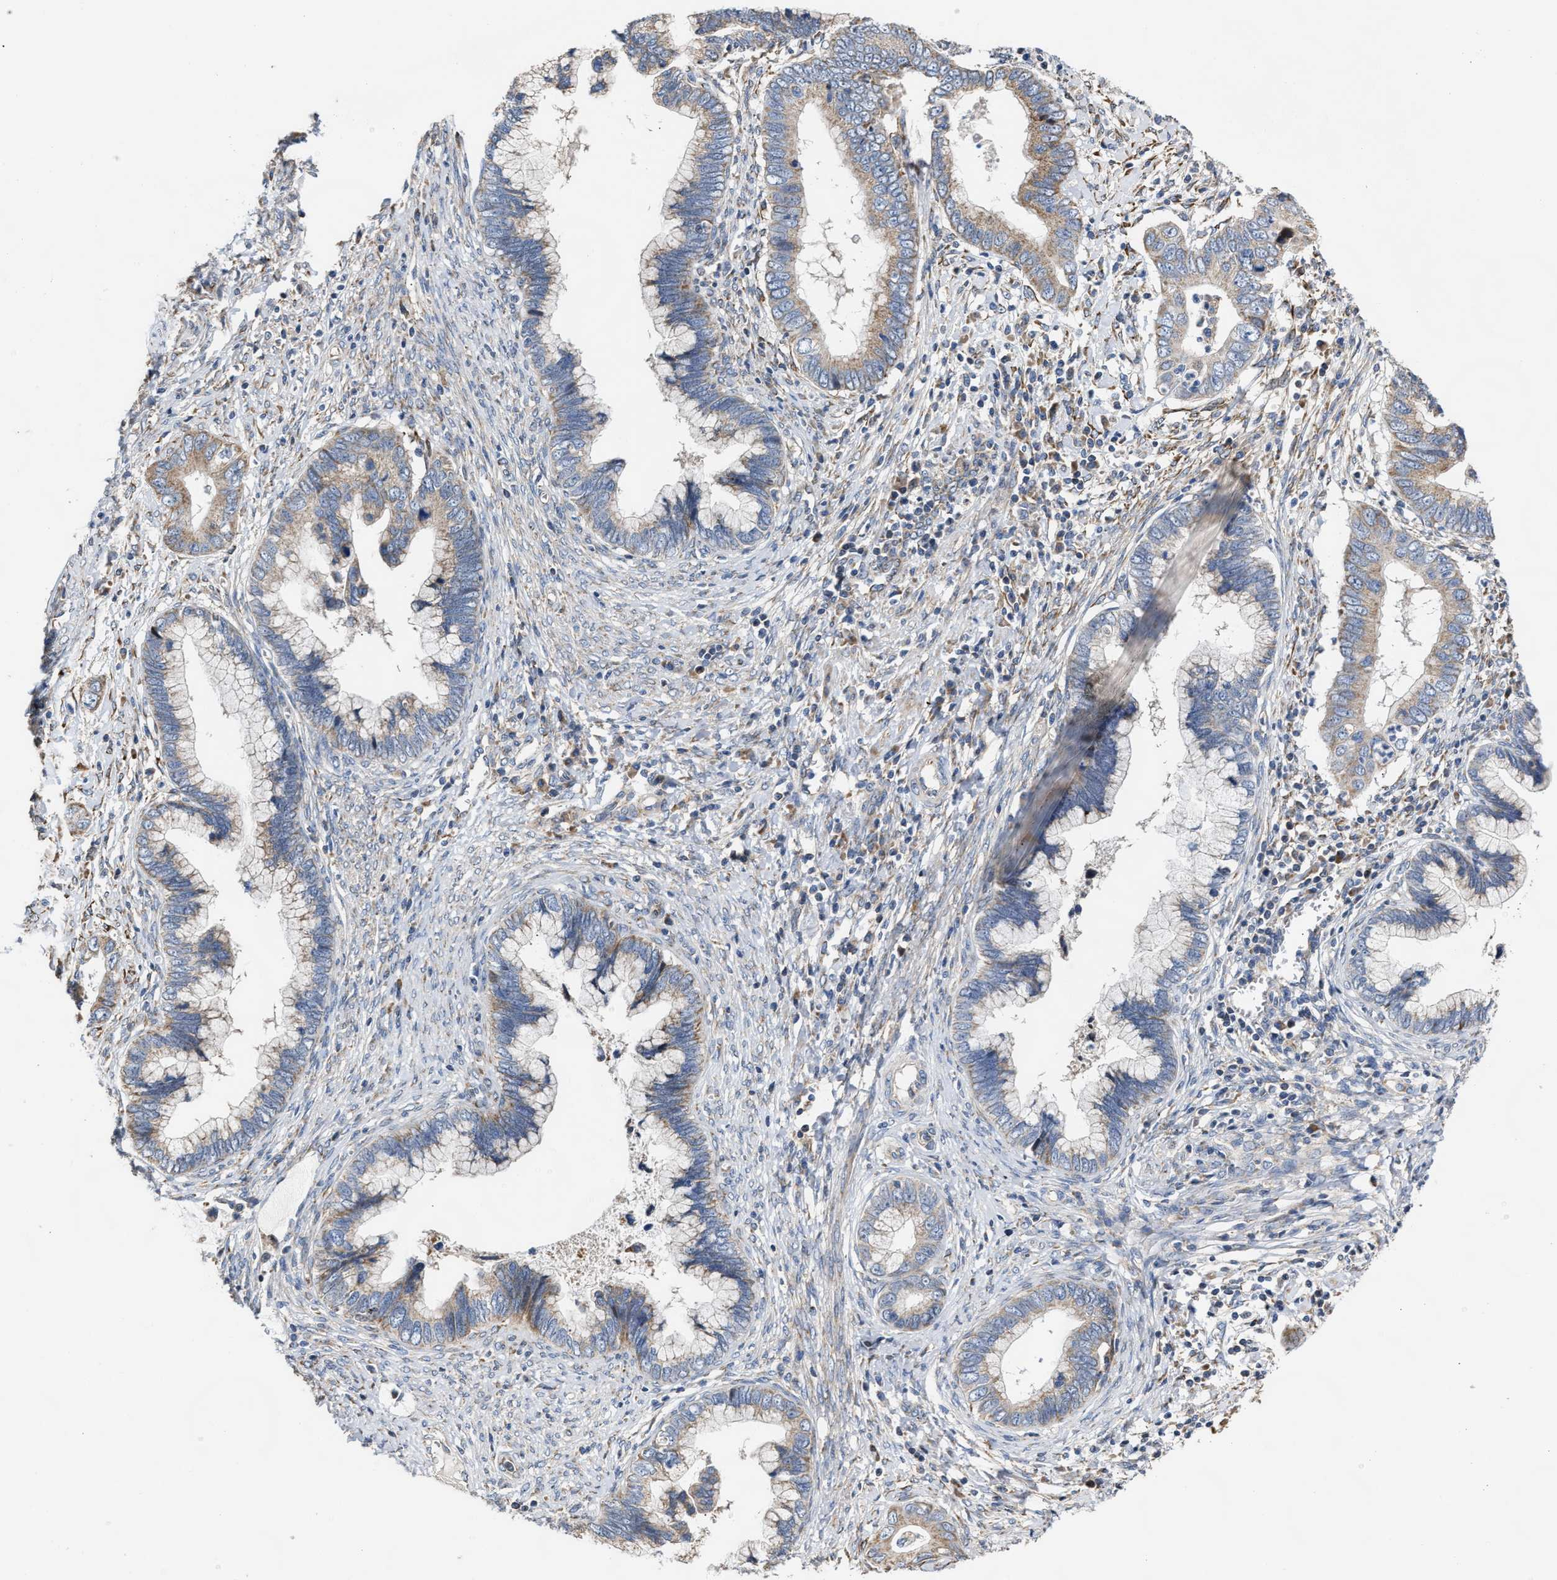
{"staining": {"intensity": "weak", "quantity": "25%-75%", "location": "cytoplasmic/membranous"}, "tissue": "cervical cancer", "cell_type": "Tumor cells", "image_type": "cancer", "snomed": [{"axis": "morphology", "description": "Adenocarcinoma, NOS"}, {"axis": "topography", "description": "Cervix"}], "caption": "Protein expression analysis of human adenocarcinoma (cervical) reveals weak cytoplasmic/membranous expression in approximately 25%-75% of tumor cells.", "gene": "MALSU1", "patient": {"sex": "female", "age": 44}}